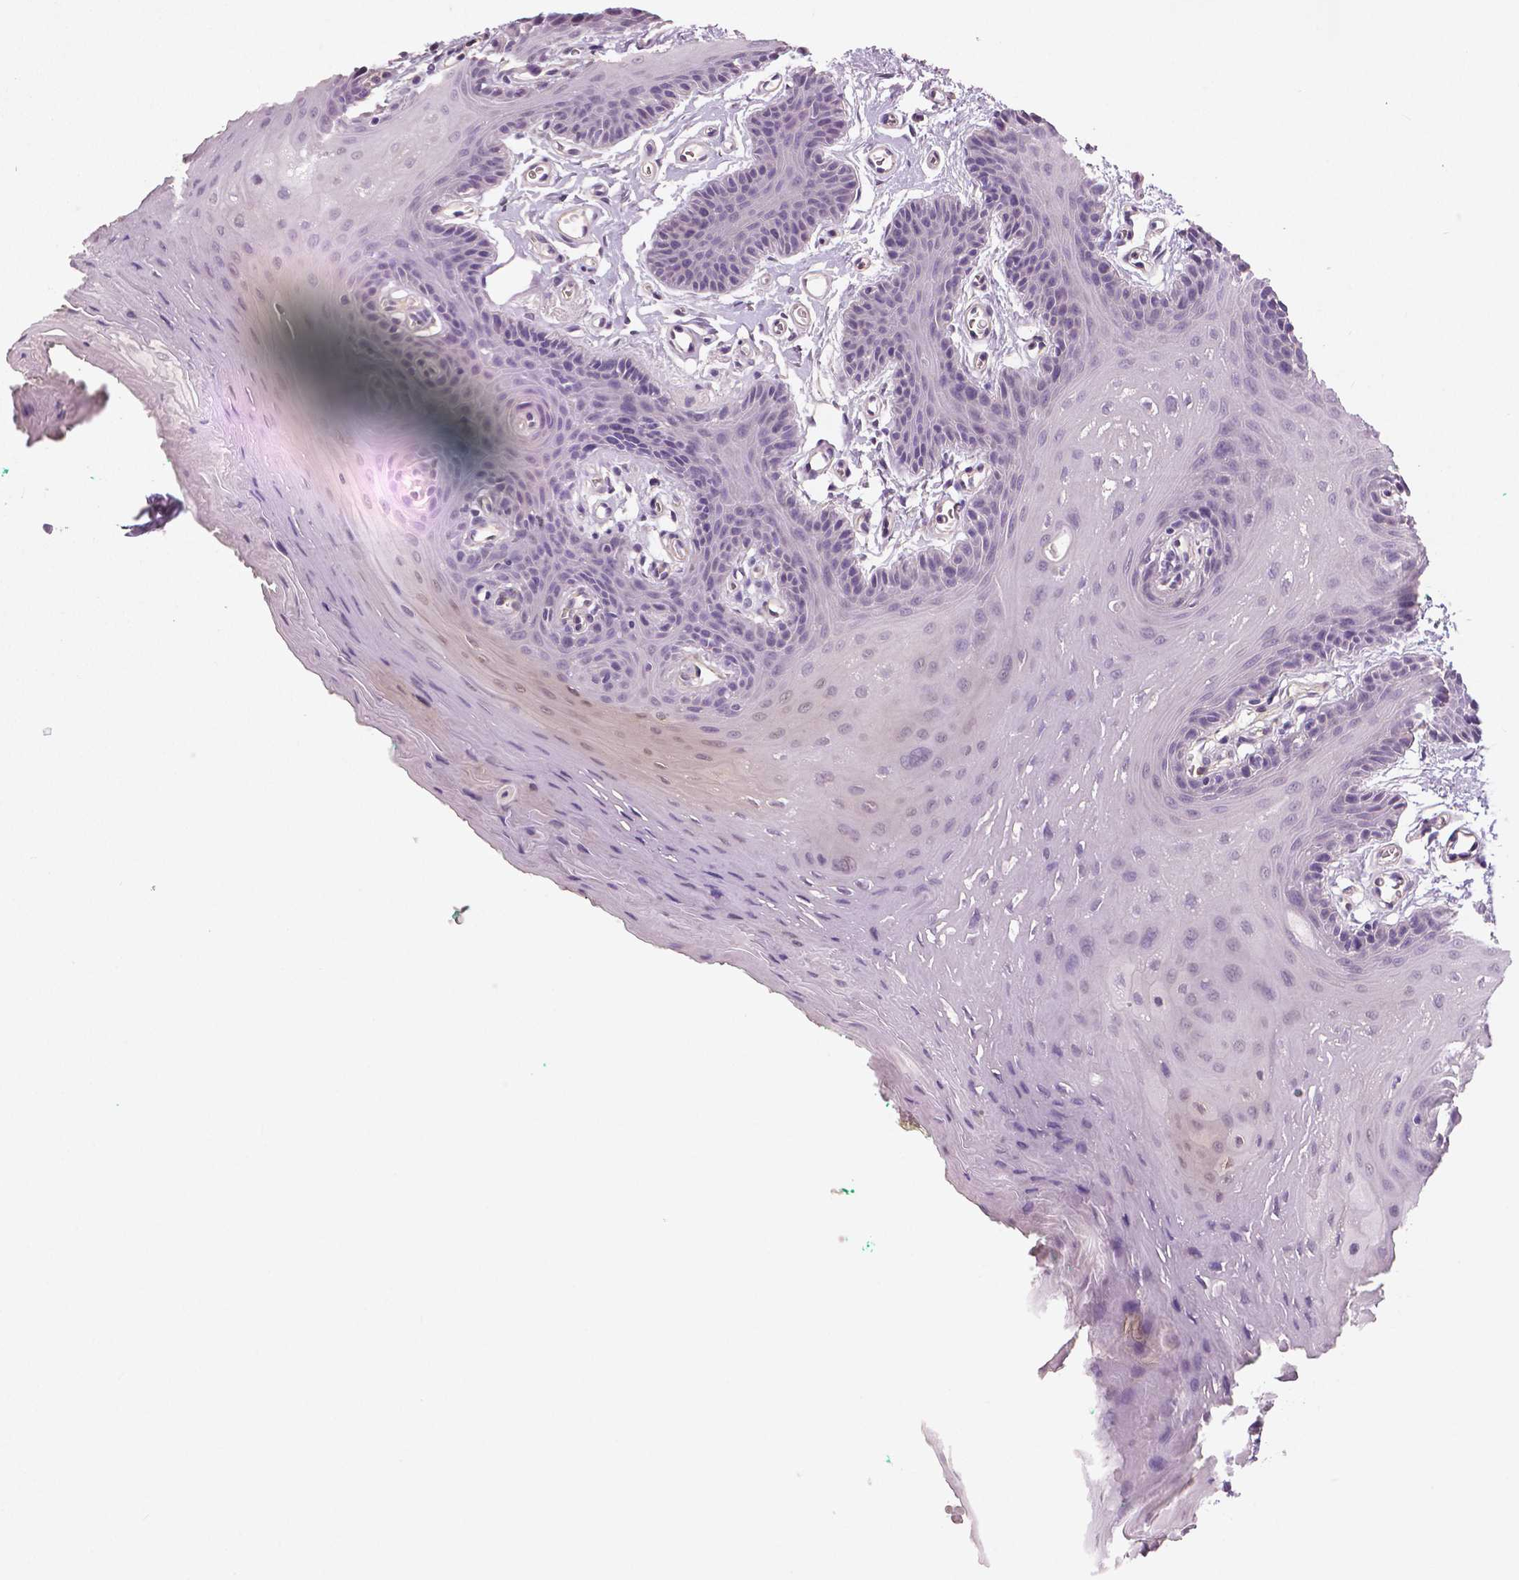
{"staining": {"intensity": "negative", "quantity": "none", "location": "none"}, "tissue": "oral mucosa", "cell_type": "Squamous epithelial cells", "image_type": "normal", "snomed": [{"axis": "morphology", "description": "Normal tissue, NOS"}, {"axis": "morphology", "description": "Squamous cell carcinoma, NOS"}, {"axis": "topography", "description": "Oral tissue"}, {"axis": "topography", "description": "Head-Neck"}], "caption": "Image shows no protein positivity in squamous epithelial cells of benign oral mucosa. (Brightfield microscopy of DAB (3,3'-diaminobenzidine) IHC at high magnification).", "gene": "FLT1", "patient": {"sex": "female", "age": 50}}